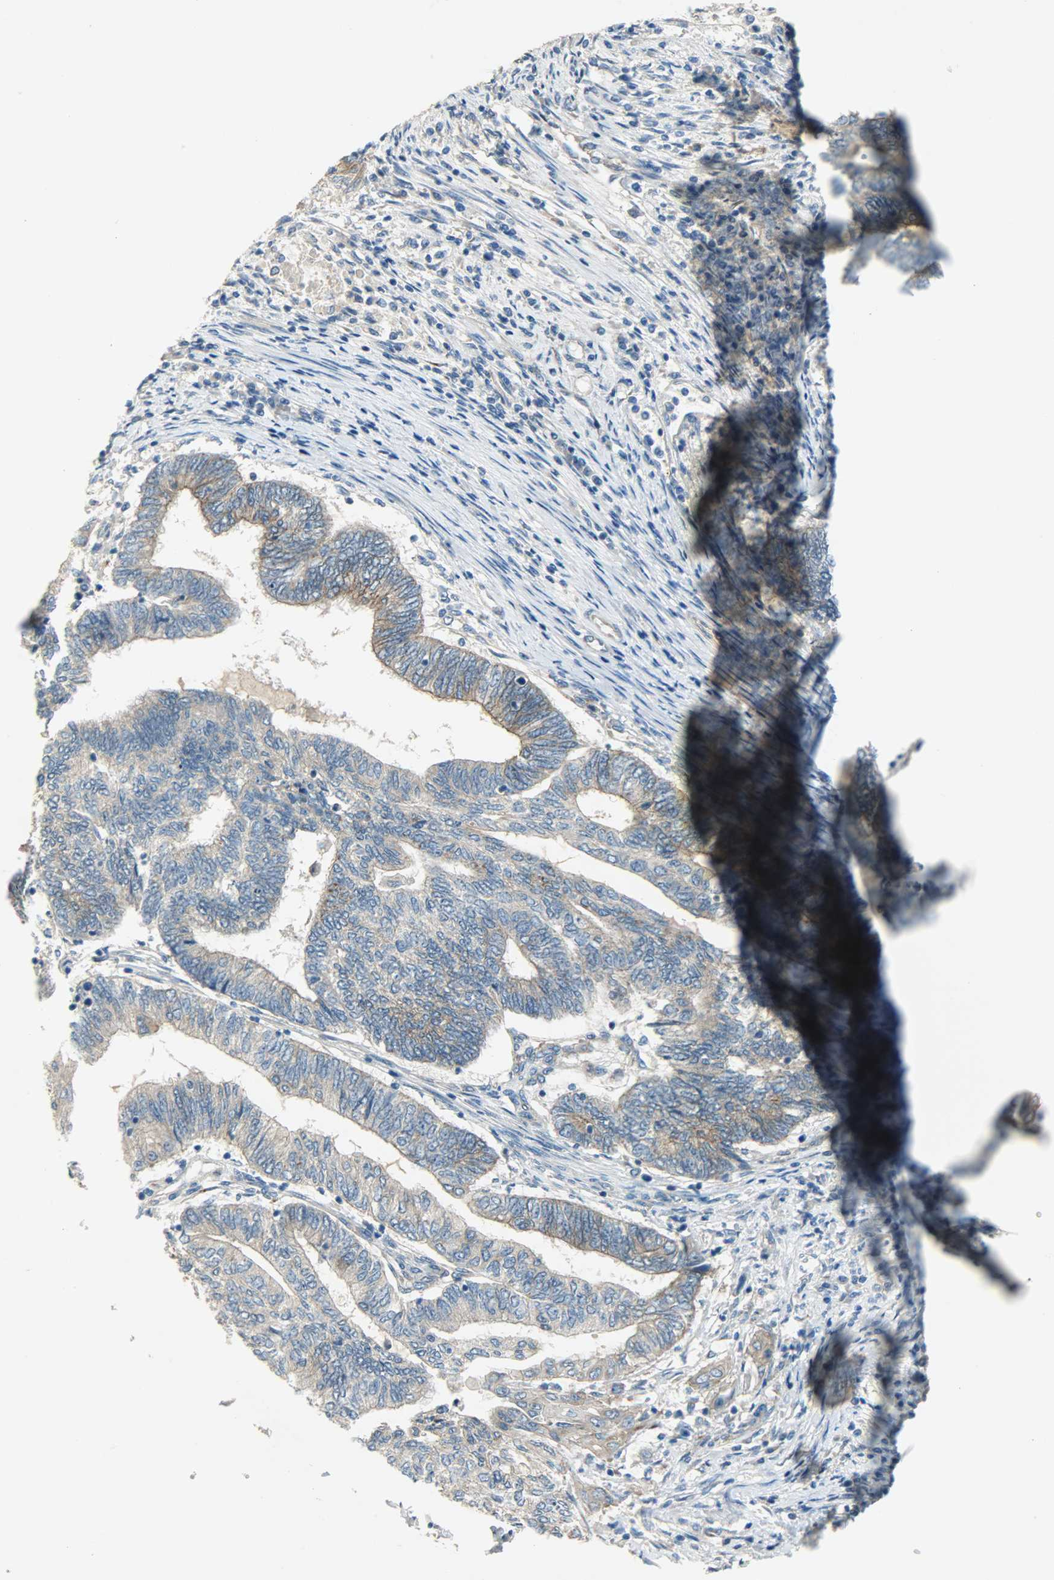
{"staining": {"intensity": "weak", "quantity": ">75%", "location": "cytoplasmic/membranous"}, "tissue": "endometrial cancer", "cell_type": "Tumor cells", "image_type": "cancer", "snomed": [{"axis": "morphology", "description": "Adenocarcinoma, NOS"}, {"axis": "topography", "description": "Uterus"}, {"axis": "topography", "description": "Endometrium"}], "caption": "Endometrial adenocarcinoma stained with DAB (3,3'-diaminobenzidine) IHC reveals low levels of weak cytoplasmic/membranous expression in approximately >75% of tumor cells.", "gene": "KIAA1217", "patient": {"sex": "female", "age": 70}}